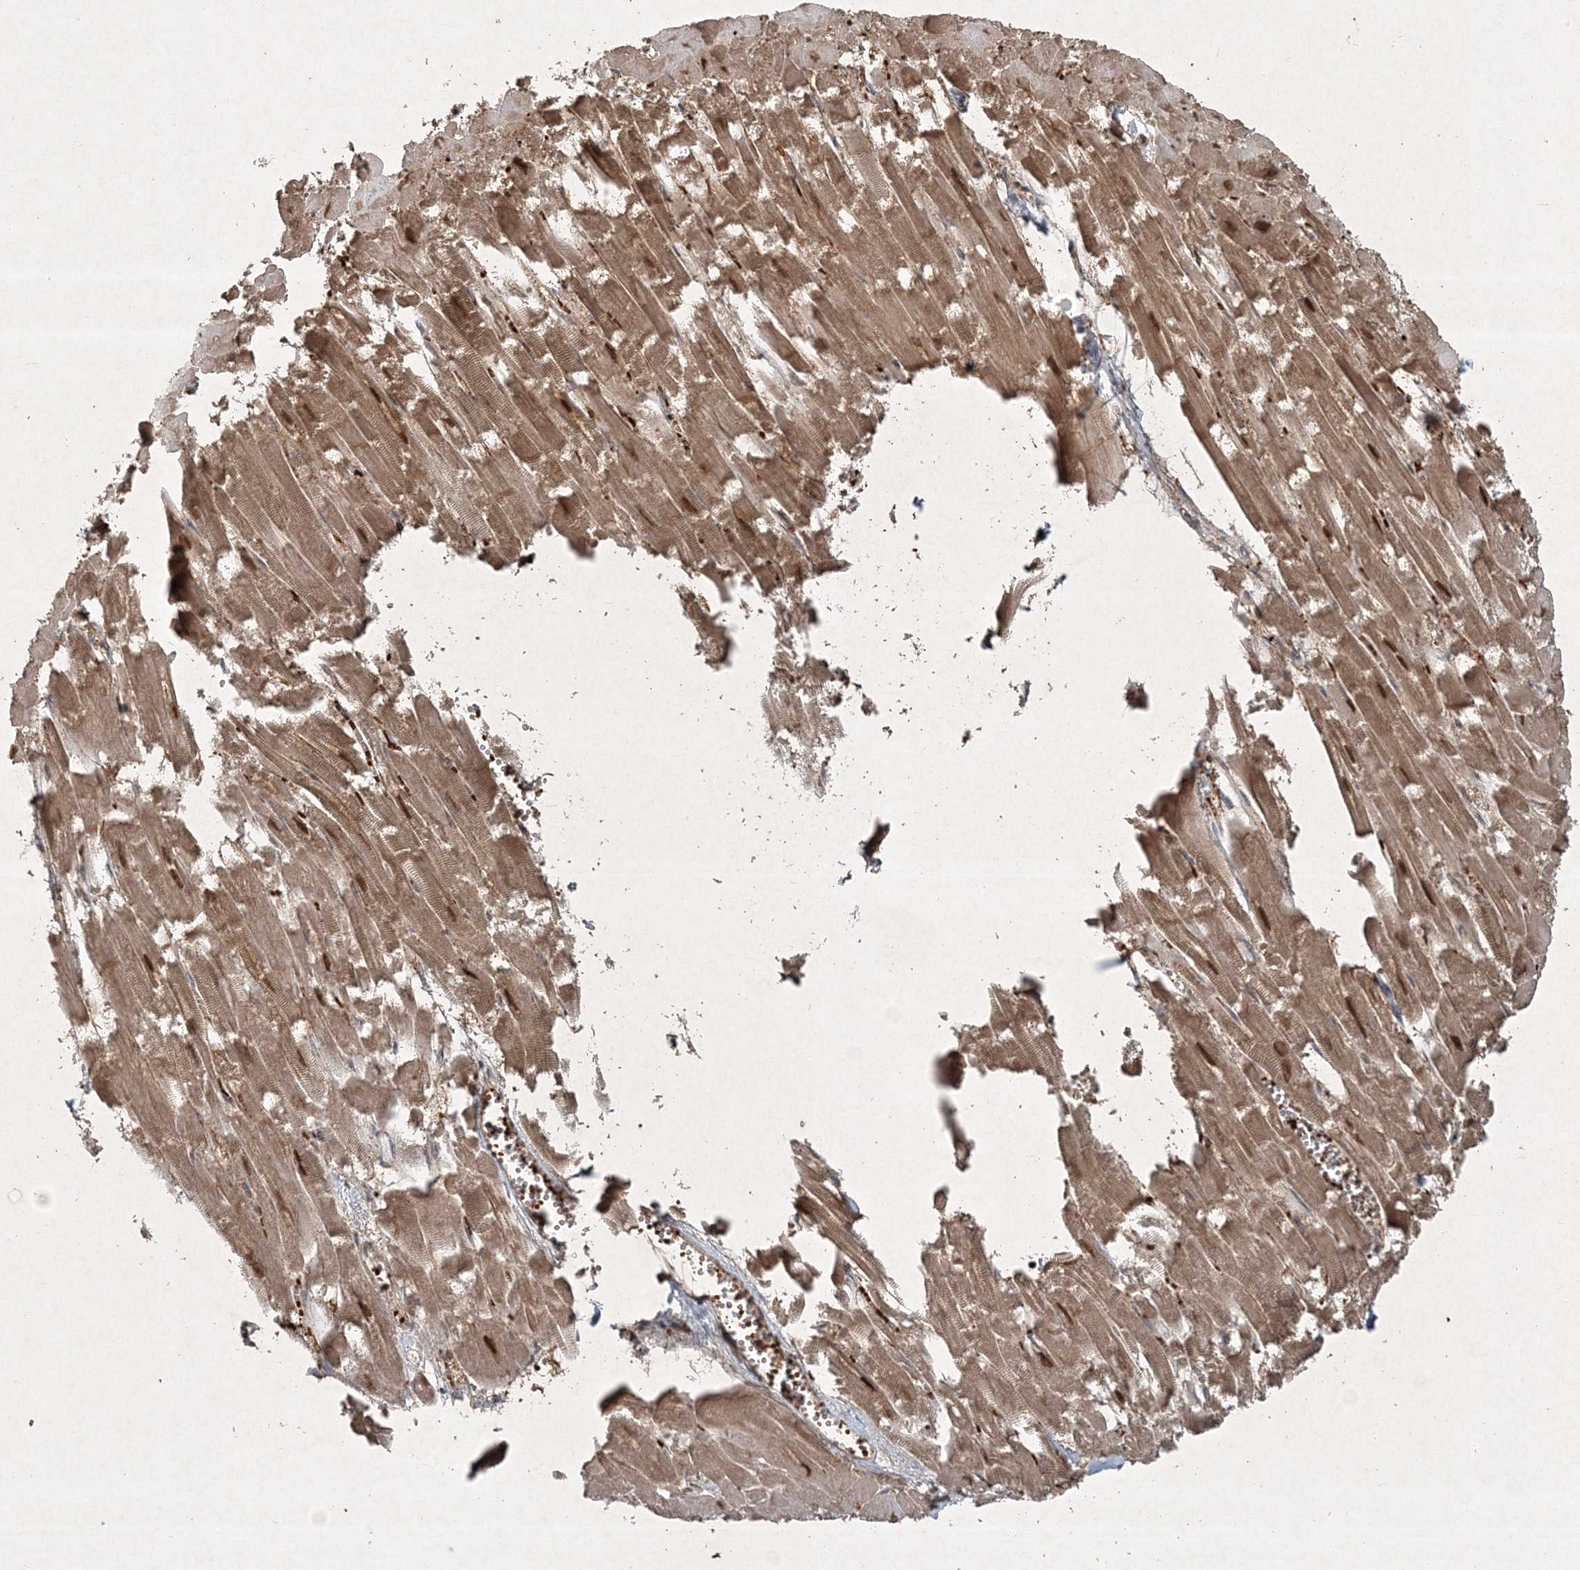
{"staining": {"intensity": "moderate", "quantity": ">75%", "location": "cytoplasmic/membranous,nuclear"}, "tissue": "heart muscle", "cell_type": "Cardiomyocytes", "image_type": "normal", "snomed": [{"axis": "morphology", "description": "Normal tissue, NOS"}, {"axis": "topography", "description": "Heart"}], "caption": "Immunohistochemistry (DAB) staining of normal human heart muscle demonstrates moderate cytoplasmic/membranous,nuclear protein expression in approximately >75% of cardiomyocytes.", "gene": "FBXL17", "patient": {"sex": "male", "age": 54}}